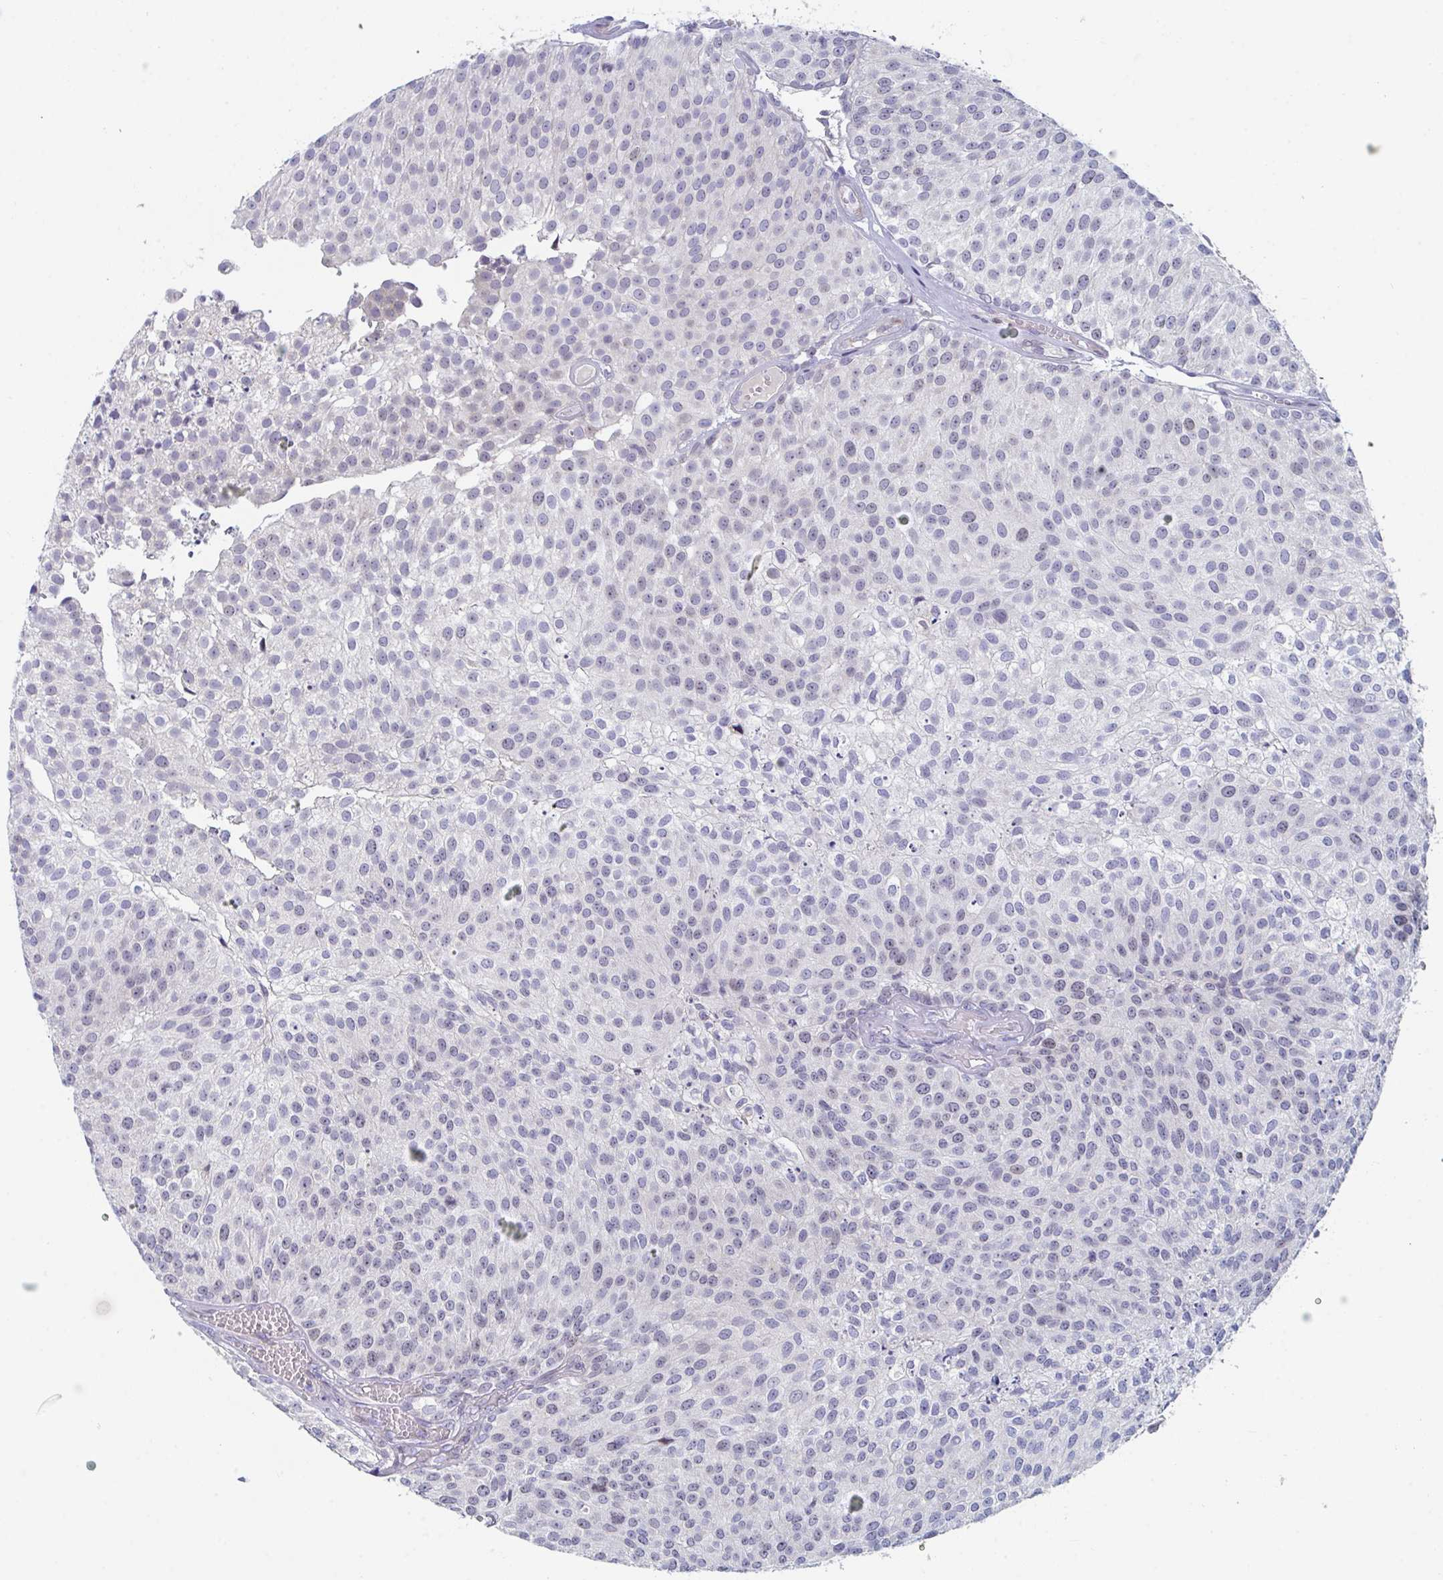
{"staining": {"intensity": "weak", "quantity": "25%-75%", "location": "nuclear"}, "tissue": "urothelial cancer", "cell_type": "Tumor cells", "image_type": "cancer", "snomed": [{"axis": "morphology", "description": "Urothelial carcinoma, Low grade"}, {"axis": "topography", "description": "Urinary bladder"}], "caption": "Urothelial cancer was stained to show a protein in brown. There is low levels of weak nuclear expression in about 25%-75% of tumor cells. (DAB (3,3'-diaminobenzidine) IHC, brown staining for protein, blue staining for nuclei).", "gene": "CENPT", "patient": {"sex": "female", "age": 79}}